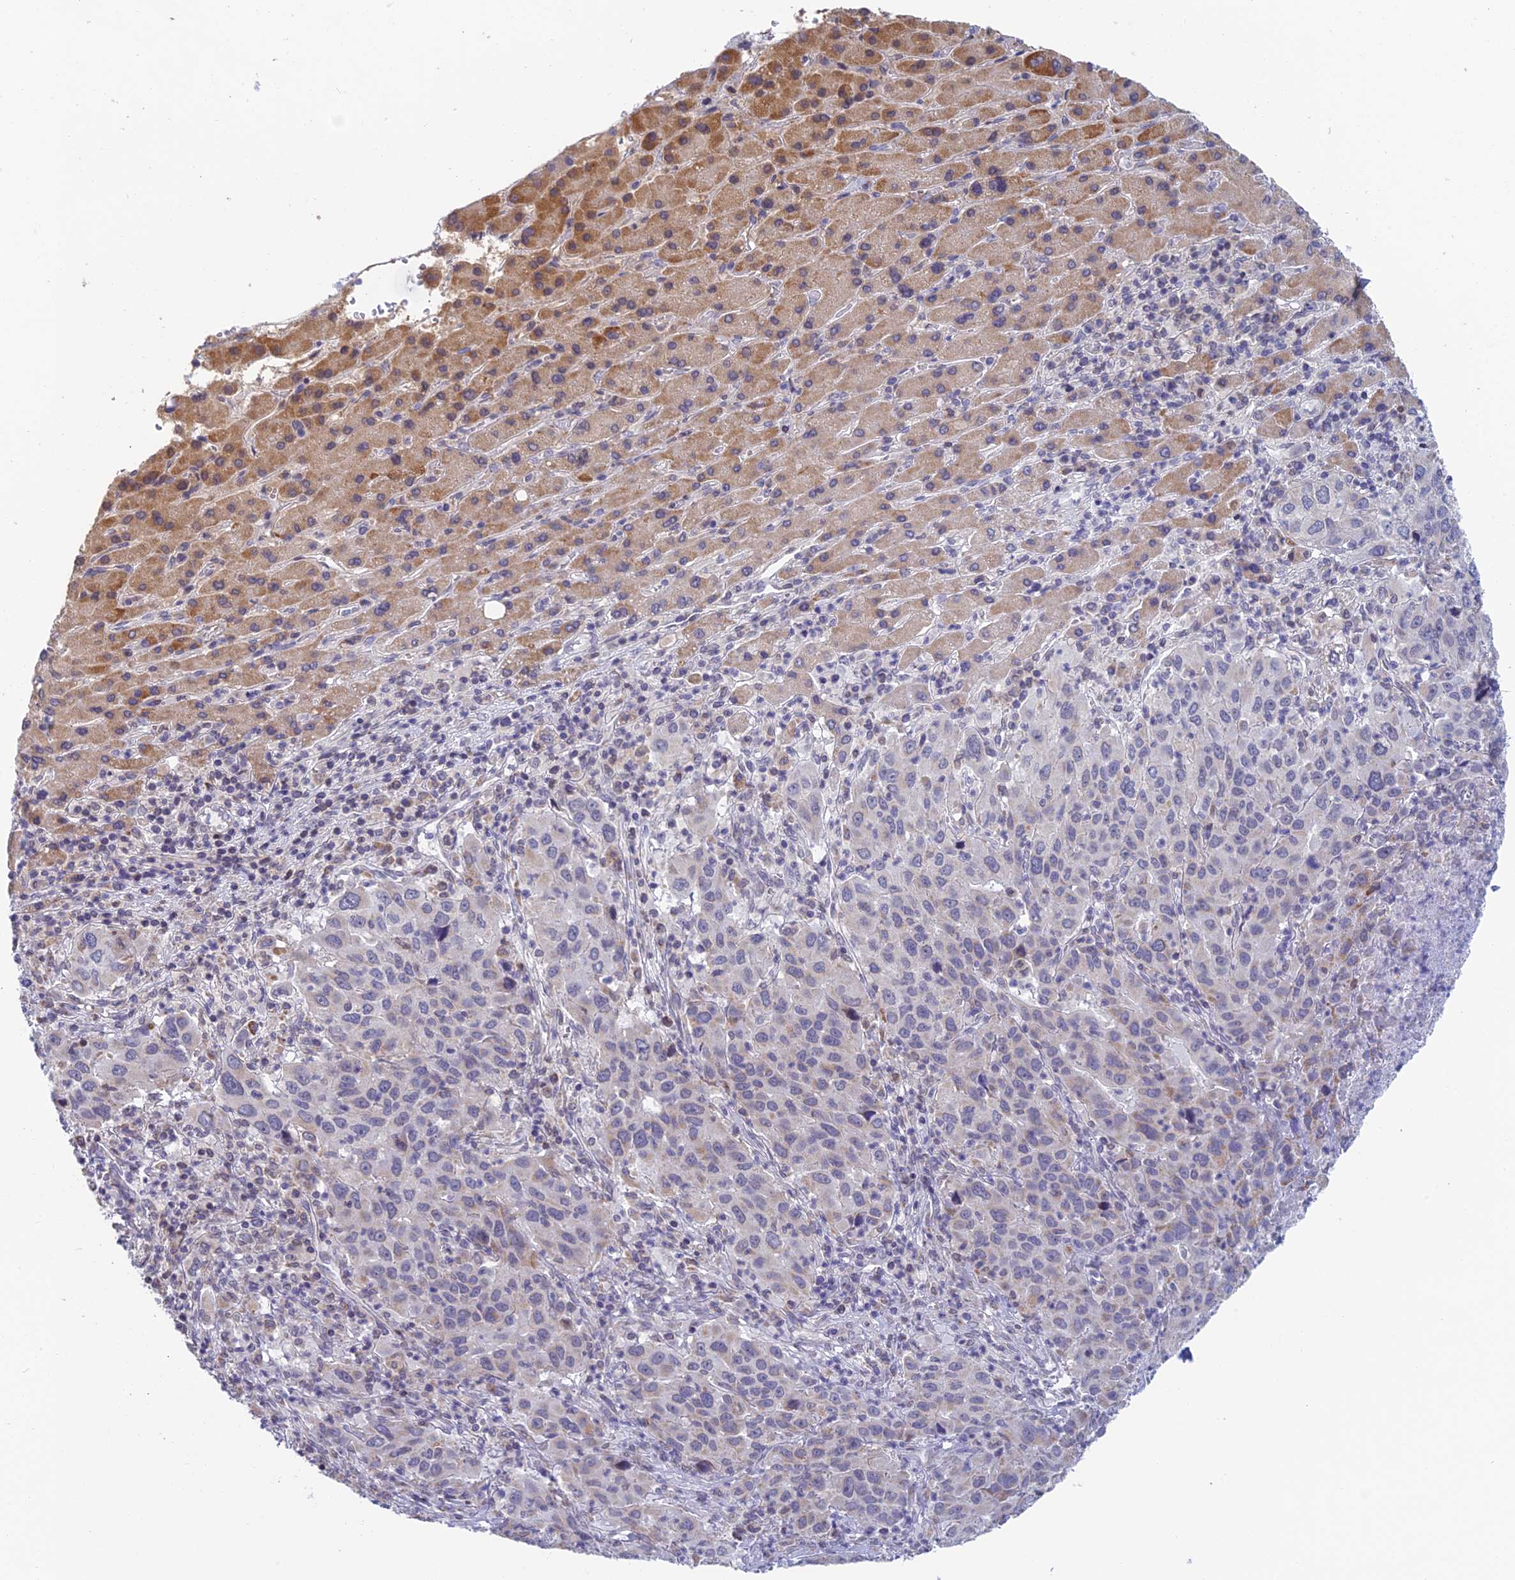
{"staining": {"intensity": "weak", "quantity": "<25%", "location": "cytoplasmic/membranous"}, "tissue": "liver cancer", "cell_type": "Tumor cells", "image_type": "cancer", "snomed": [{"axis": "morphology", "description": "Carcinoma, Hepatocellular, NOS"}, {"axis": "topography", "description": "Liver"}], "caption": "Human liver cancer stained for a protein using immunohistochemistry (IHC) exhibits no positivity in tumor cells.", "gene": "REXO5", "patient": {"sex": "male", "age": 63}}